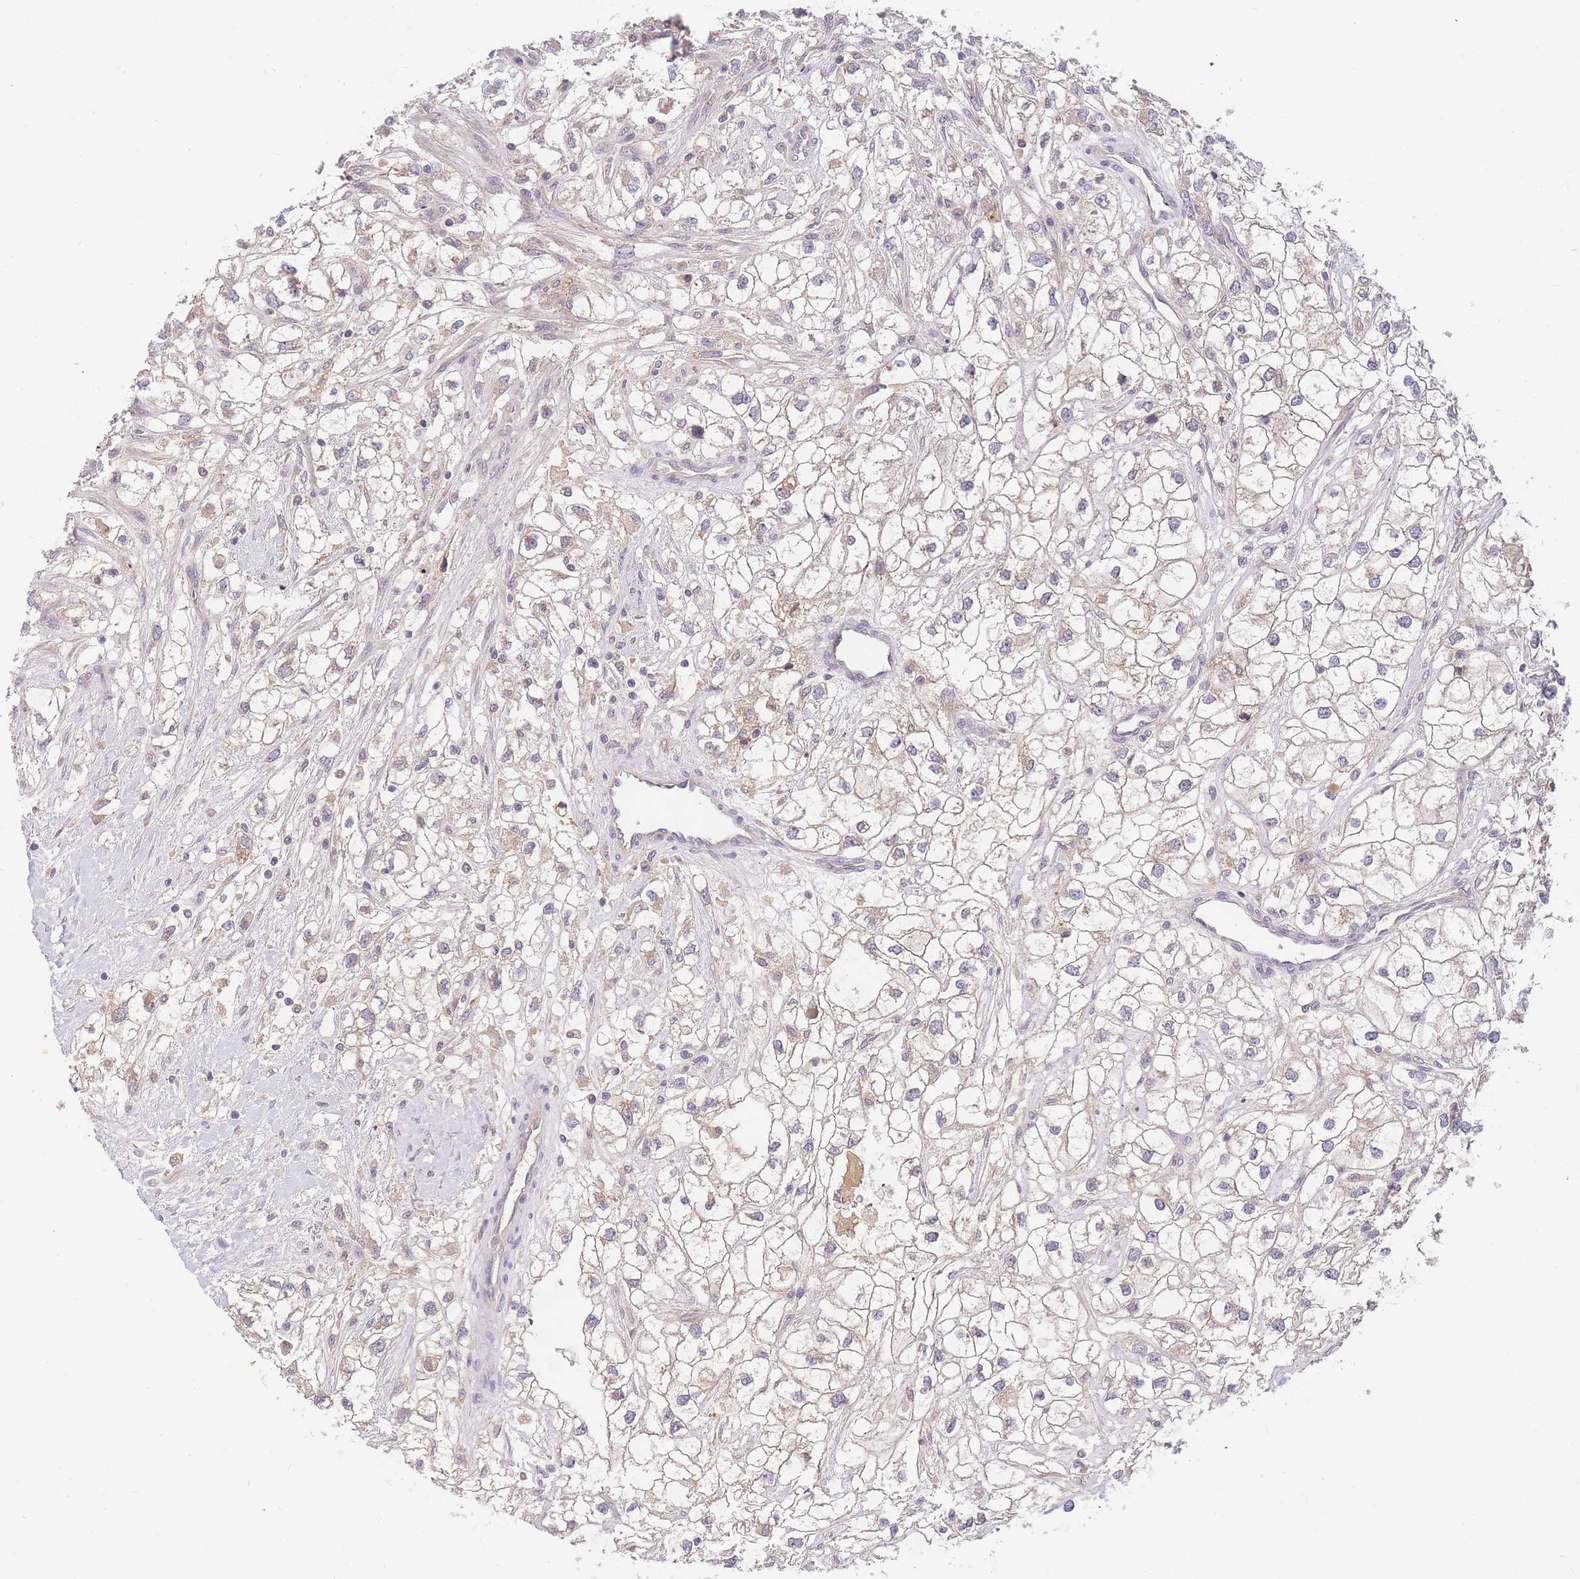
{"staining": {"intensity": "weak", "quantity": "<25%", "location": "cytoplasmic/membranous"}, "tissue": "renal cancer", "cell_type": "Tumor cells", "image_type": "cancer", "snomed": [{"axis": "morphology", "description": "Adenocarcinoma, NOS"}, {"axis": "topography", "description": "Kidney"}], "caption": "Tumor cells are negative for protein expression in human adenocarcinoma (renal).", "gene": "ZNF577", "patient": {"sex": "male", "age": 59}}